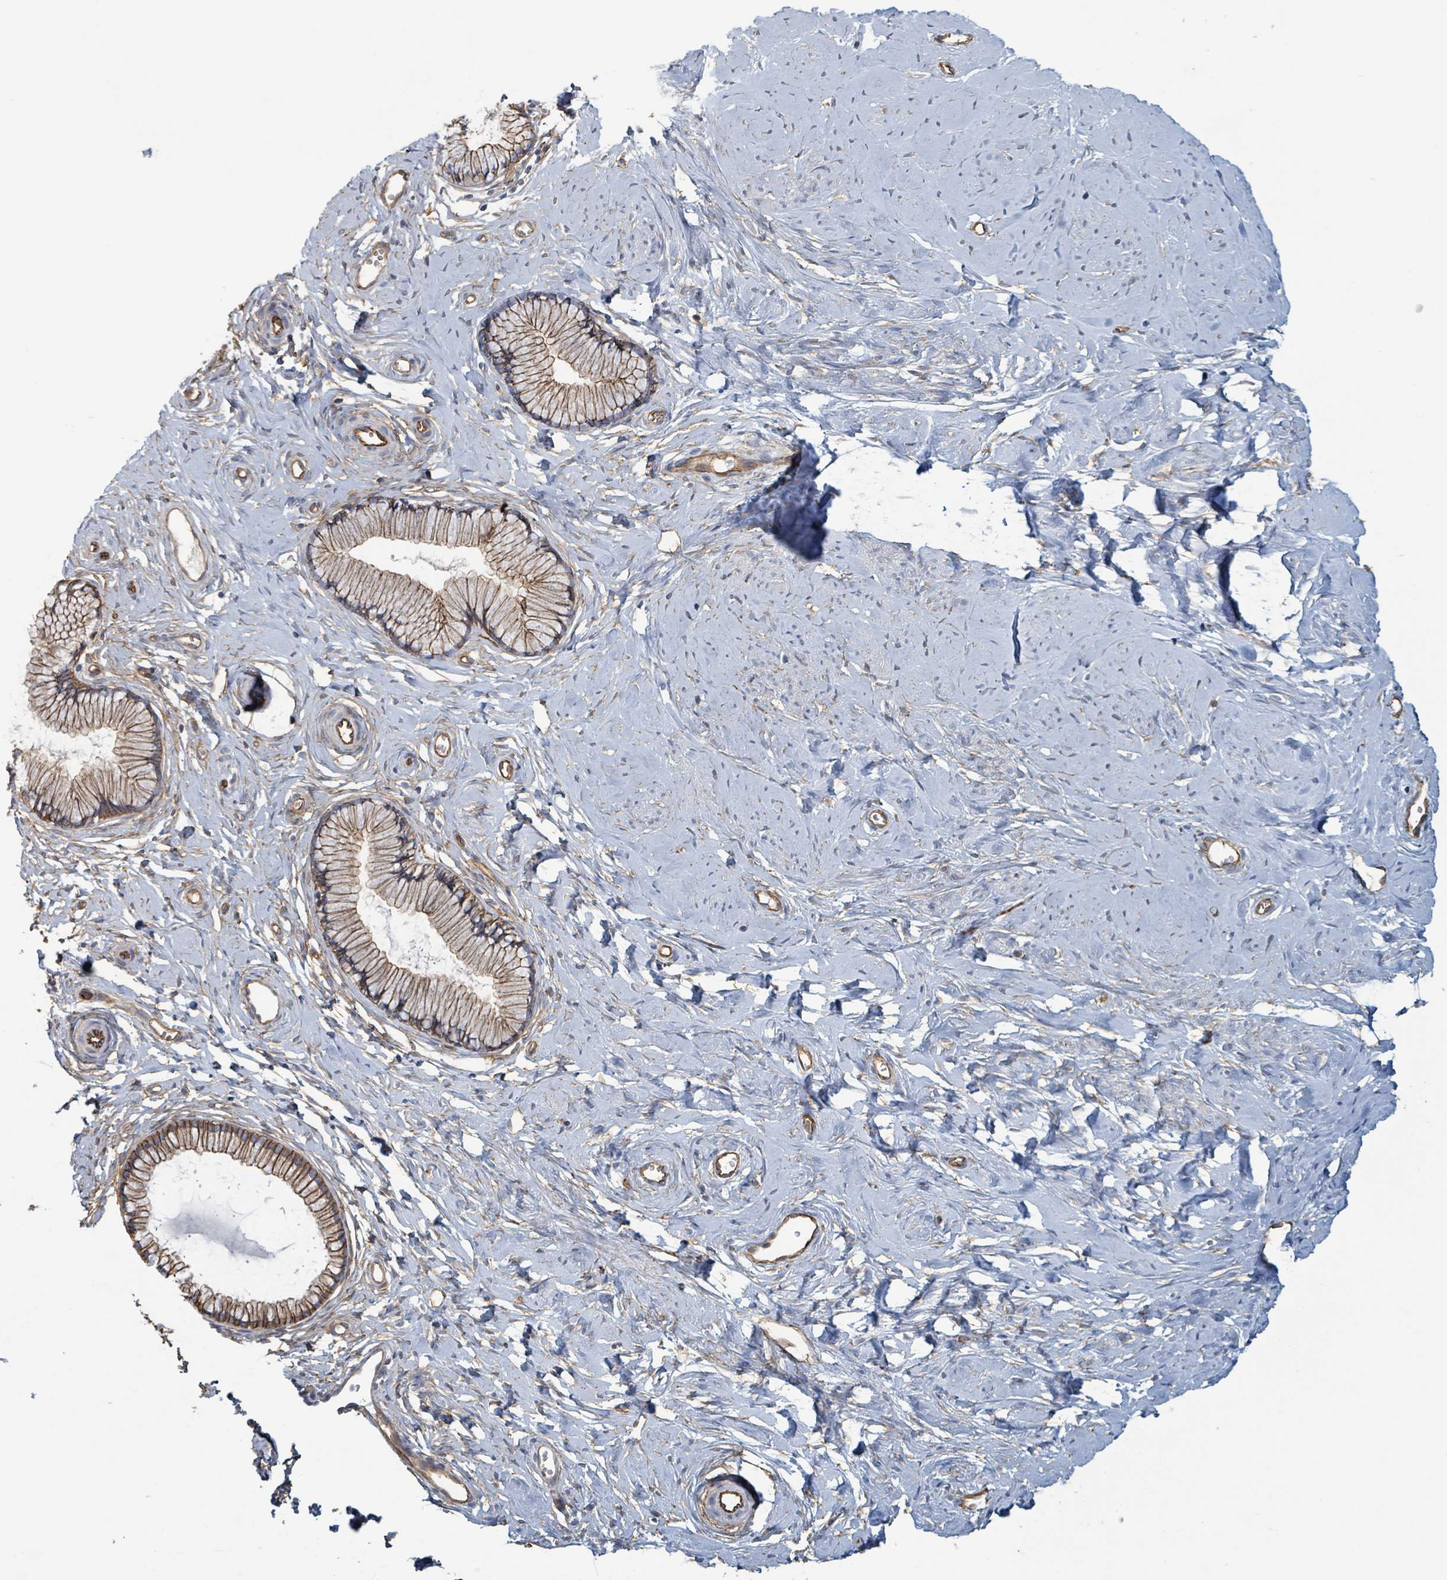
{"staining": {"intensity": "moderate", "quantity": "25%-75%", "location": "cytoplasmic/membranous"}, "tissue": "cervix", "cell_type": "Glandular cells", "image_type": "normal", "snomed": [{"axis": "morphology", "description": "Normal tissue, NOS"}, {"axis": "topography", "description": "Cervix"}], "caption": "Moderate cytoplasmic/membranous staining is present in about 25%-75% of glandular cells in unremarkable cervix. (Brightfield microscopy of DAB IHC at high magnification).", "gene": "LDOC1", "patient": {"sex": "female", "age": 40}}